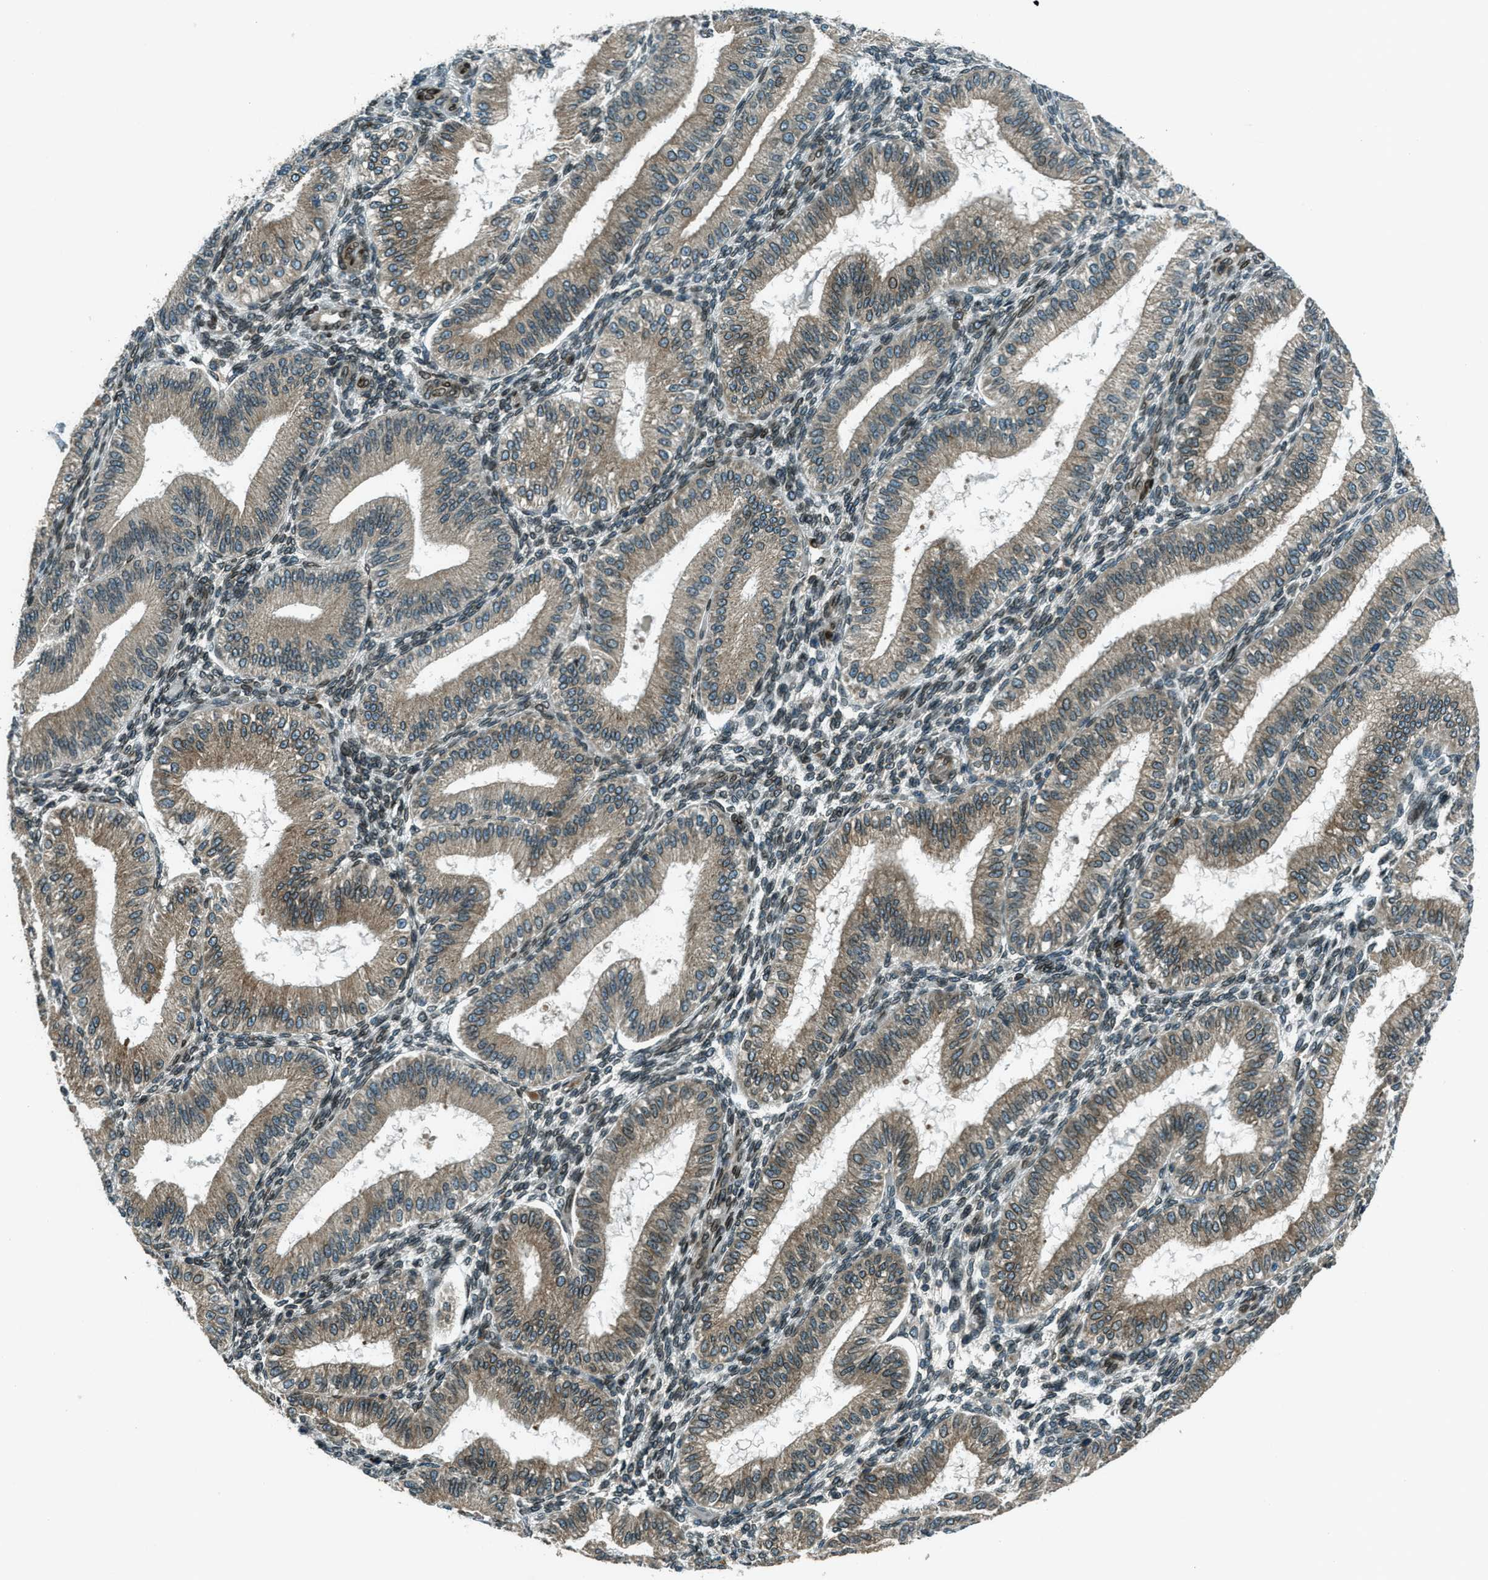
{"staining": {"intensity": "strong", "quantity": "25%-75%", "location": "cytoplasmic/membranous,nuclear"}, "tissue": "endometrium", "cell_type": "Cells in endometrial stroma", "image_type": "normal", "snomed": [{"axis": "morphology", "description": "Normal tissue, NOS"}, {"axis": "topography", "description": "Endometrium"}], "caption": "Endometrium stained with a brown dye displays strong cytoplasmic/membranous,nuclear positive positivity in about 25%-75% of cells in endometrial stroma.", "gene": "LEMD2", "patient": {"sex": "female", "age": 39}}